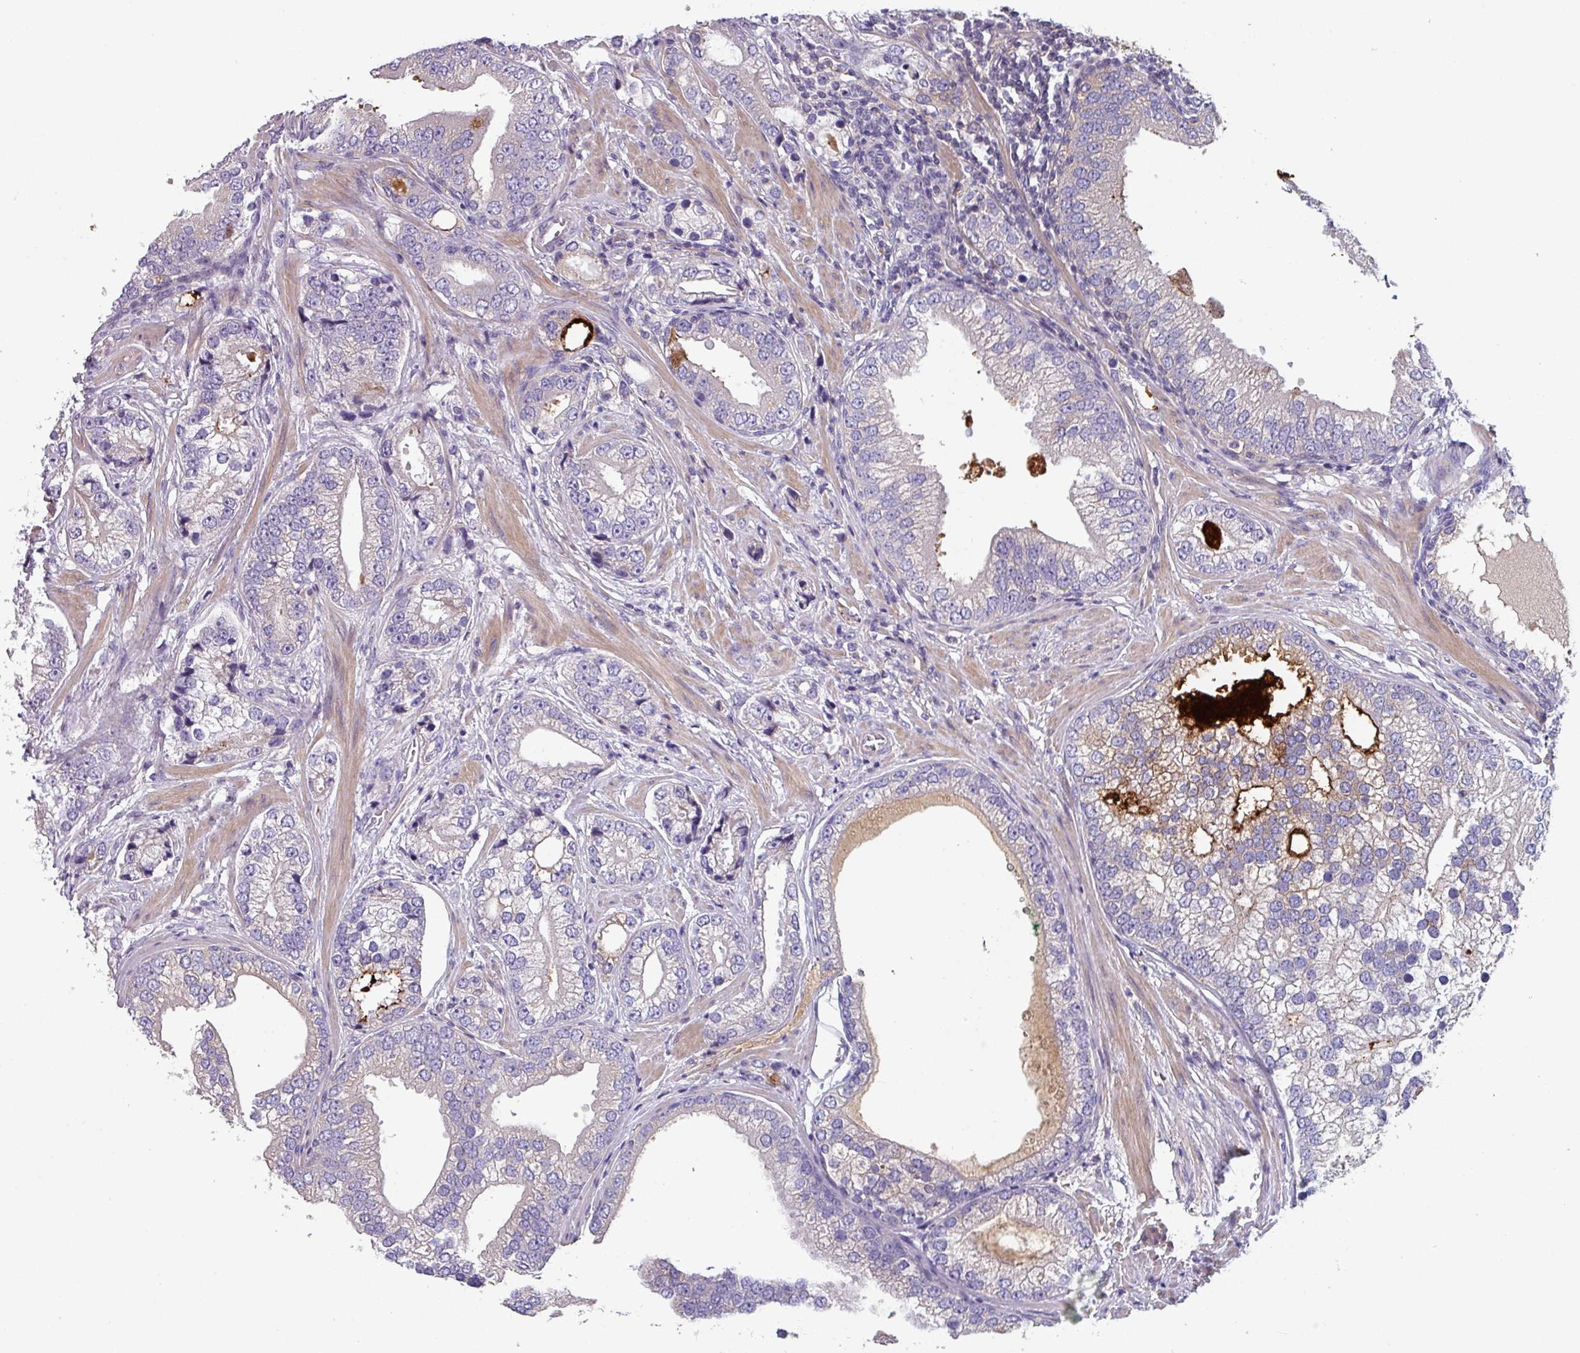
{"staining": {"intensity": "moderate", "quantity": "<25%", "location": "cytoplasmic/membranous"}, "tissue": "prostate cancer", "cell_type": "Tumor cells", "image_type": "cancer", "snomed": [{"axis": "morphology", "description": "Adenocarcinoma, High grade"}, {"axis": "topography", "description": "Prostate"}], "caption": "Immunohistochemistry (IHC) photomicrograph of neoplastic tissue: prostate adenocarcinoma (high-grade) stained using immunohistochemistry shows low levels of moderate protein expression localized specifically in the cytoplasmic/membranous of tumor cells, appearing as a cytoplasmic/membranous brown color.", "gene": "TMEM132A", "patient": {"sex": "male", "age": 75}}